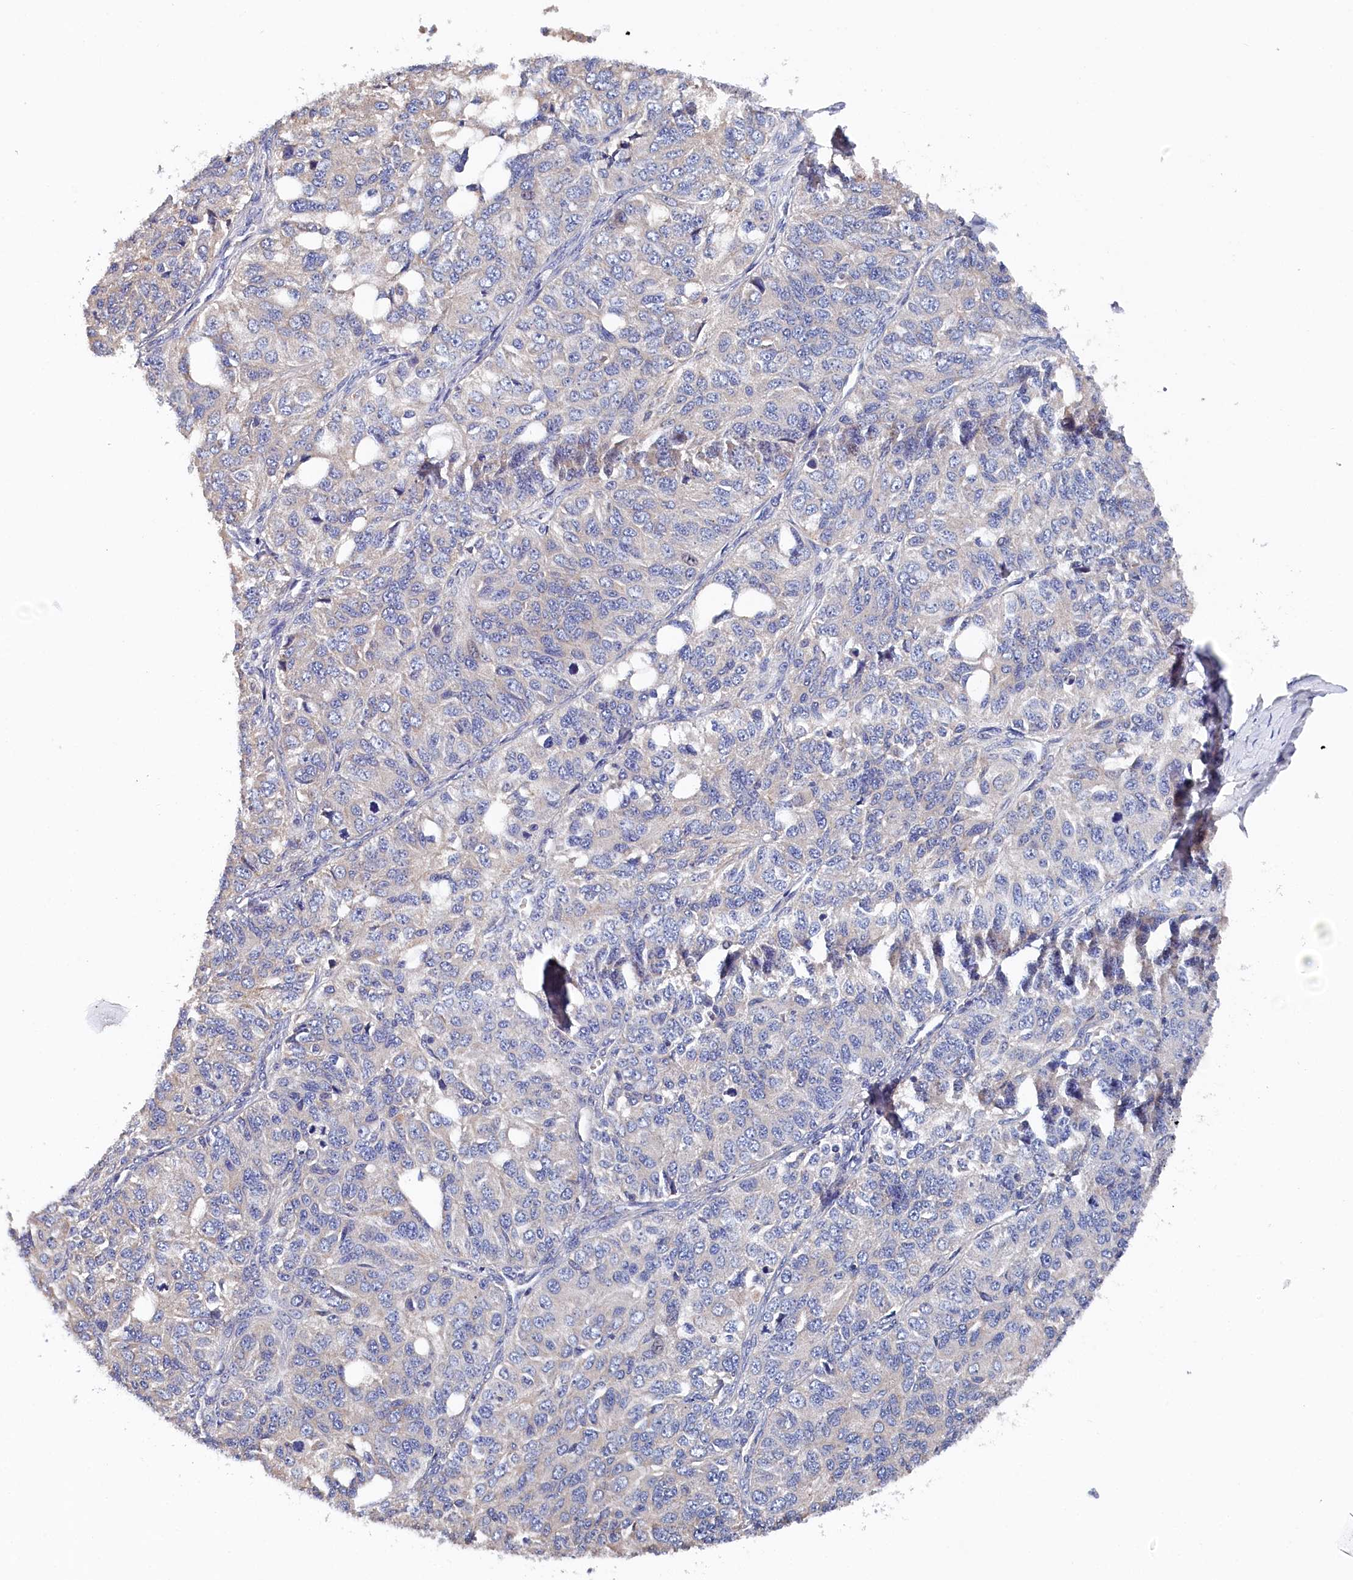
{"staining": {"intensity": "negative", "quantity": "none", "location": "none"}, "tissue": "ovarian cancer", "cell_type": "Tumor cells", "image_type": "cancer", "snomed": [{"axis": "morphology", "description": "Carcinoma, endometroid"}, {"axis": "topography", "description": "Ovary"}], "caption": "IHC micrograph of neoplastic tissue: human ovarian cancer stained with DAB (3,3'-diaminobenzidine) exhibits no significant protein staining in tumor cells.", "gene": "BHMT", "patient": {"sex": "female", "age": 51}}